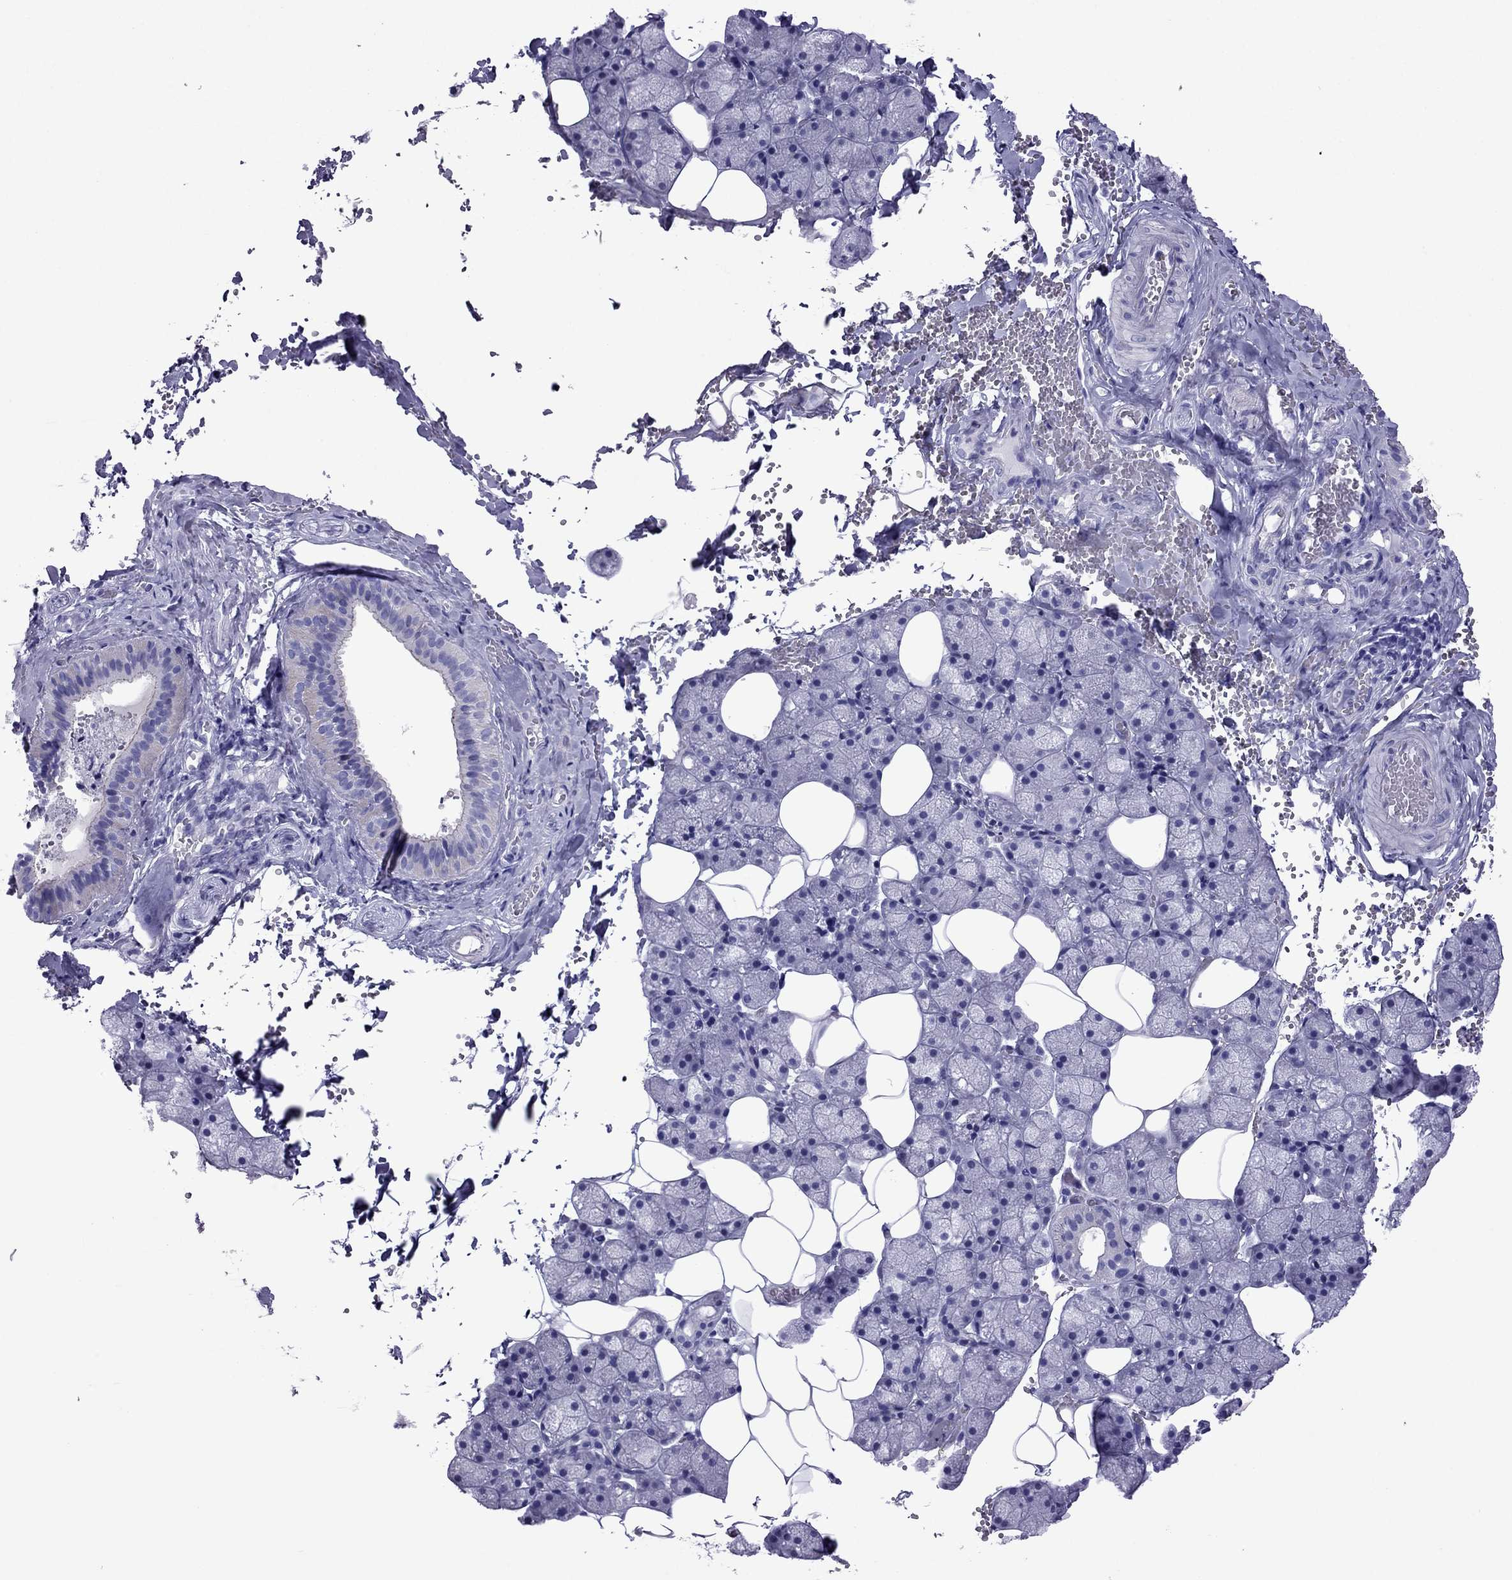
{"staining": {"intensity": "negative", "quantity": "none", "location": "none"}, "tissue": "salivary gland", "cell_type": "Glandular cells", "image_type": "normal", "snomed": [{"axis": "morphology", "description": "Normal tissue, NOS"}, {"axis": "topography", "description": "Salivary gland"}], "caption": "Human salivary gland stained for a protein using immunohistochemistry reveals no positivity in glandular cells.", "gene": "MYL11", "patient": {"sex": "male", "age": 38}}